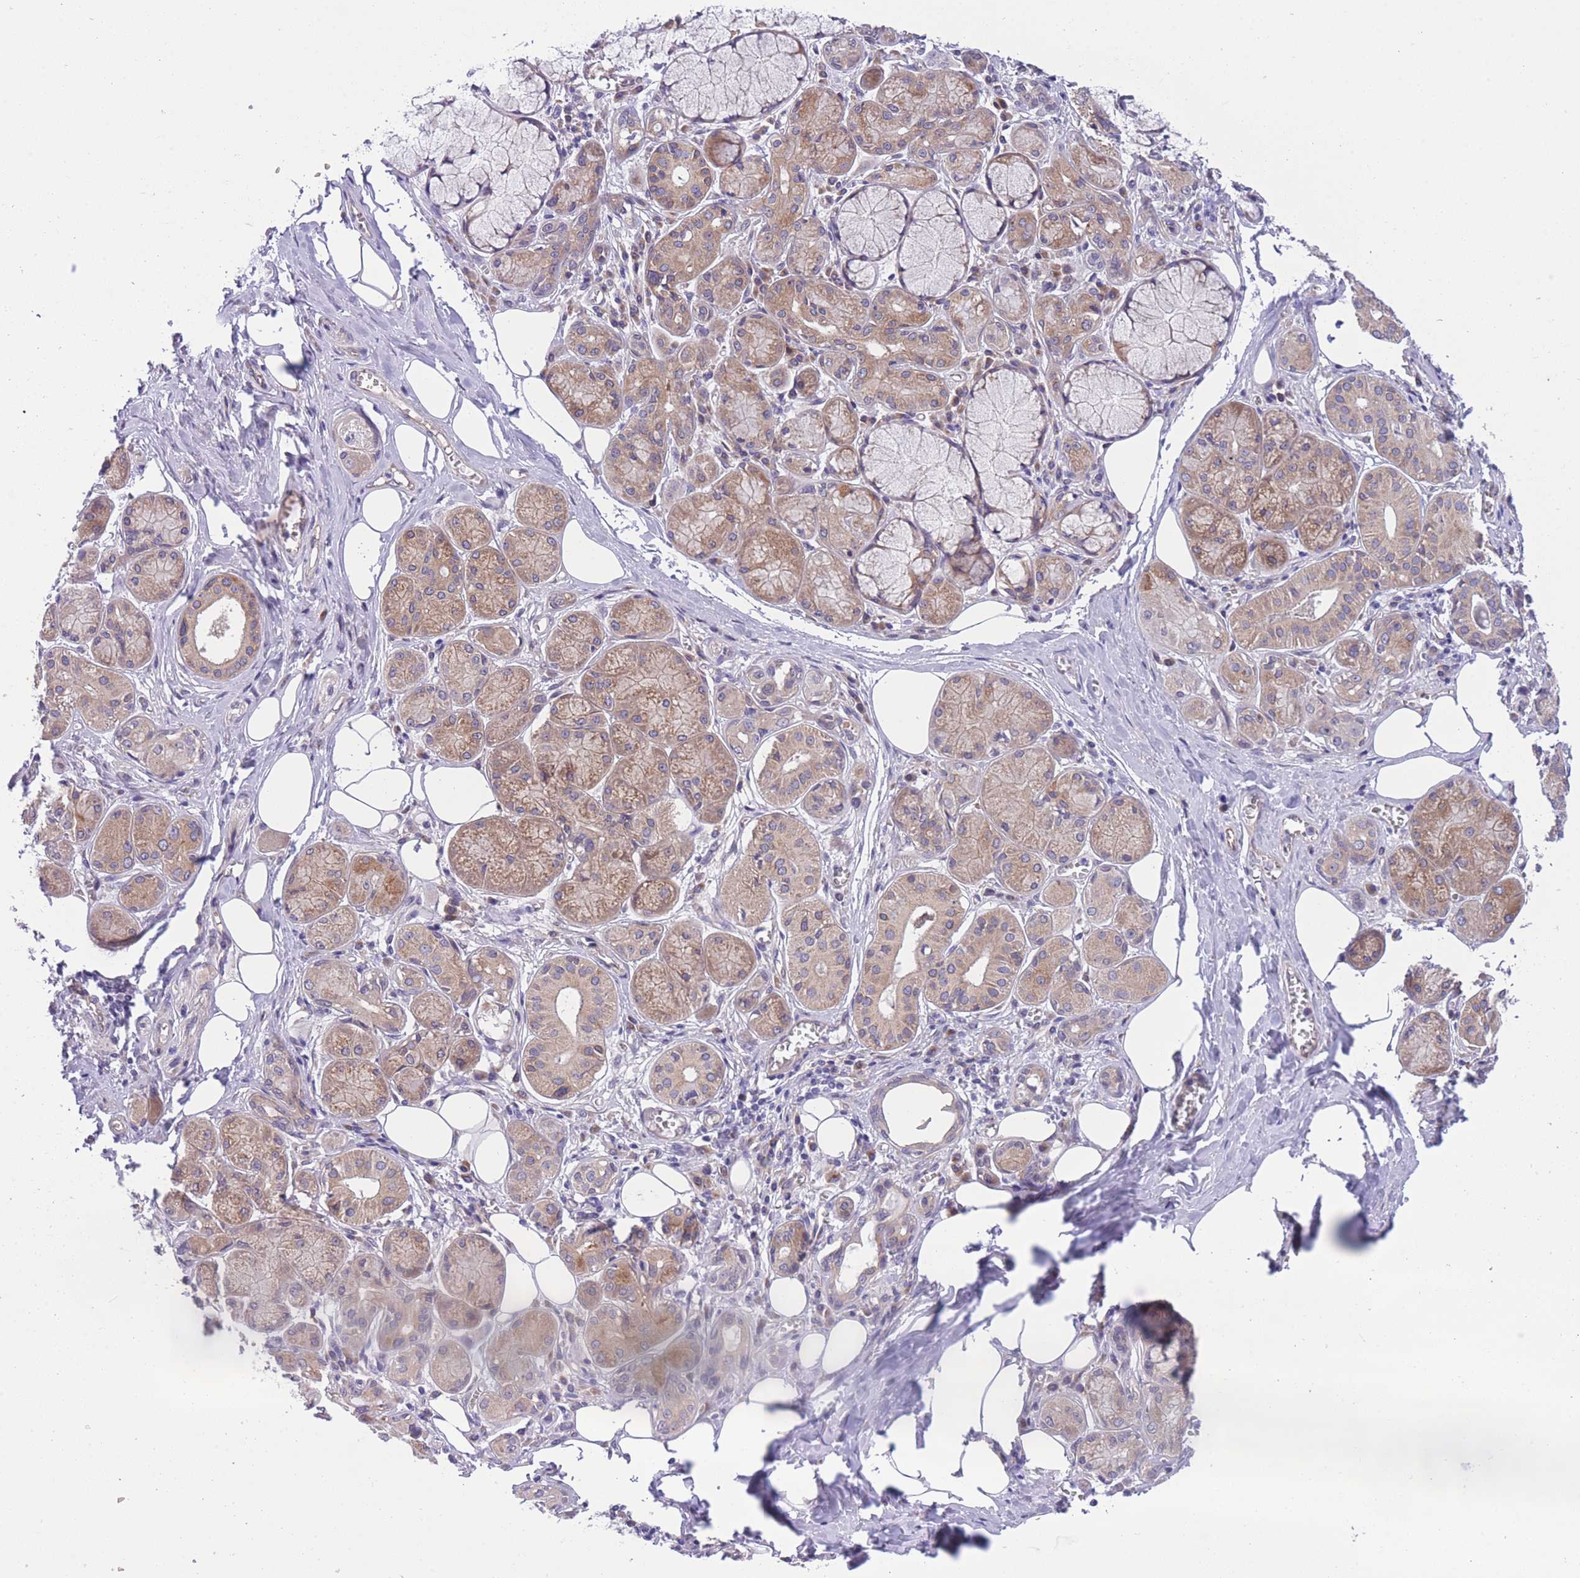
{"staining": {"intensity": "moderate", "quantity": ">75%", "location": "cytoplasmic/membranous"}, "tissue": "salivary gland", "cell_type": "Glandular cells", "image_type": "normal", "snomed": [{"axis": "morphology", "description": "Normal tissue, NOS"}, {"axis": "topography", "description": "Salivary gland"}], "caption": "A medium amount of moderate cytoplasmic/membranous staining is appreciated in about >75% of glandular cells in normal salivary gland. (DAB (3,3'-diaminobenzidine) IHC, brown staining for protein, blue staining for nuclei).", "gene": "WWOX", "patient": {"sex": "male", "age": 74}}